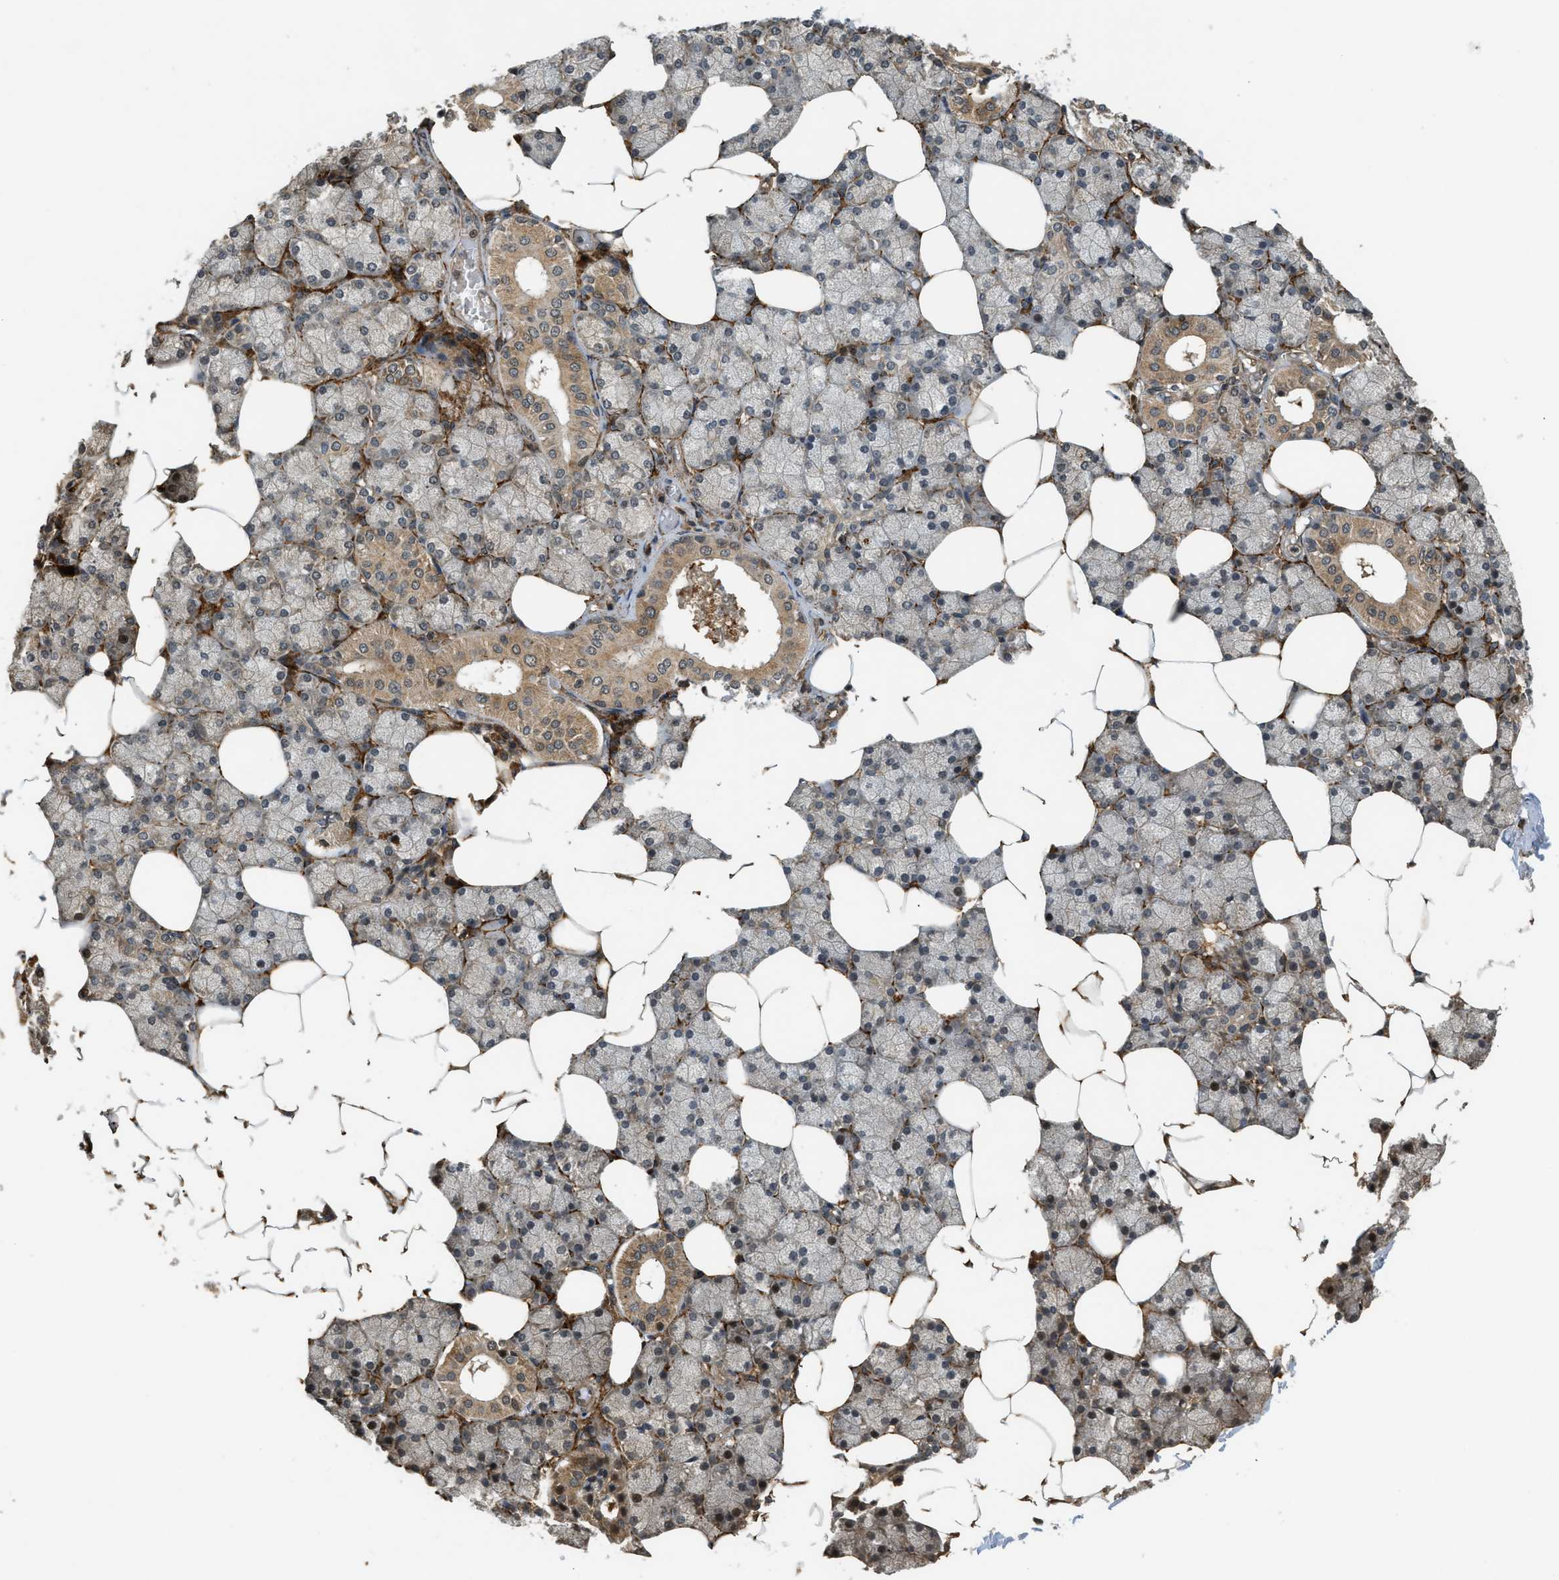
{"staining": {"intensity": "moderate", "quantity": ">75%", "location": "cytoplasmic/membranous,nuclear"}, "tissue": "salivary gland", "cell_type": "Glandular cells", "image_type": "normal", "snomed": [{"axis": "morphology", "description": "Normal tissue, NOS"}, {"axis": "topography", "description": "Salivary gland"}], "caption": "Moderate cytoplasmic/membranous,nuclear staining is appreciated in about >75% of glandular cells in unremarkable salivary gland.", "gene": "EIF2AK3", "patient": {"sex": "male", "age": 62}}